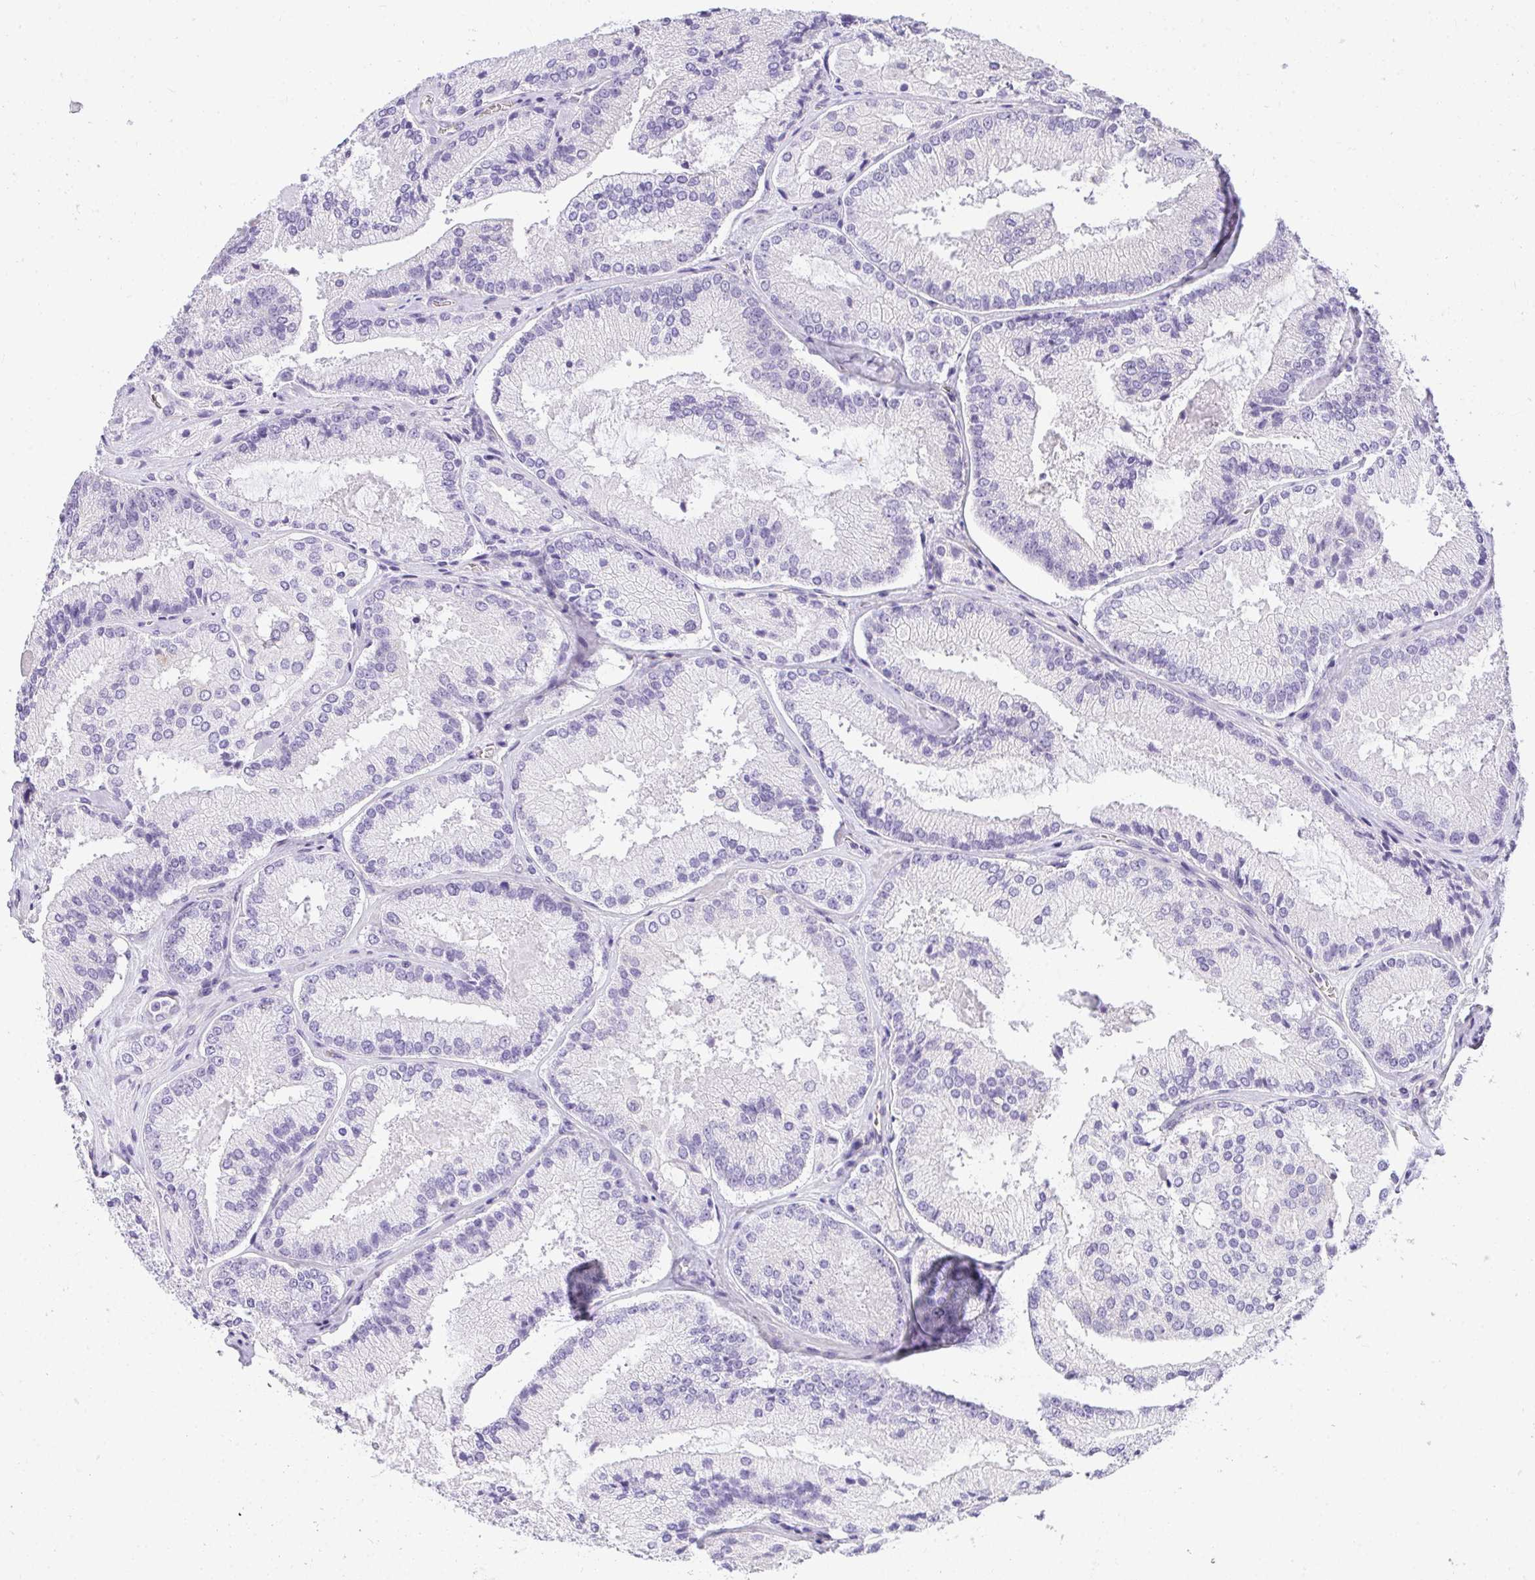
{"staining": {"intensity": "negative", "quantity": "none", "location": "none"}, "tissue": "prostate cancer", "cell_type": "Tumor cells", "image_type": "cancer", "snomed": [{"axis": "morphology", "description": "Adenocarcinoma, High grade"}, {"axis": "topography", "description": "Prostate"}], "caption": "IHC of human prostate cancer (high-grade adenocarcinoma) displays no positivity in tumor cells. The staining is performed using DAB brown chromogen with nuclei counter-stained in using hematoxylin.", "gene": "PLPPR3", "patient": {"sex": "male", "age": 73}}